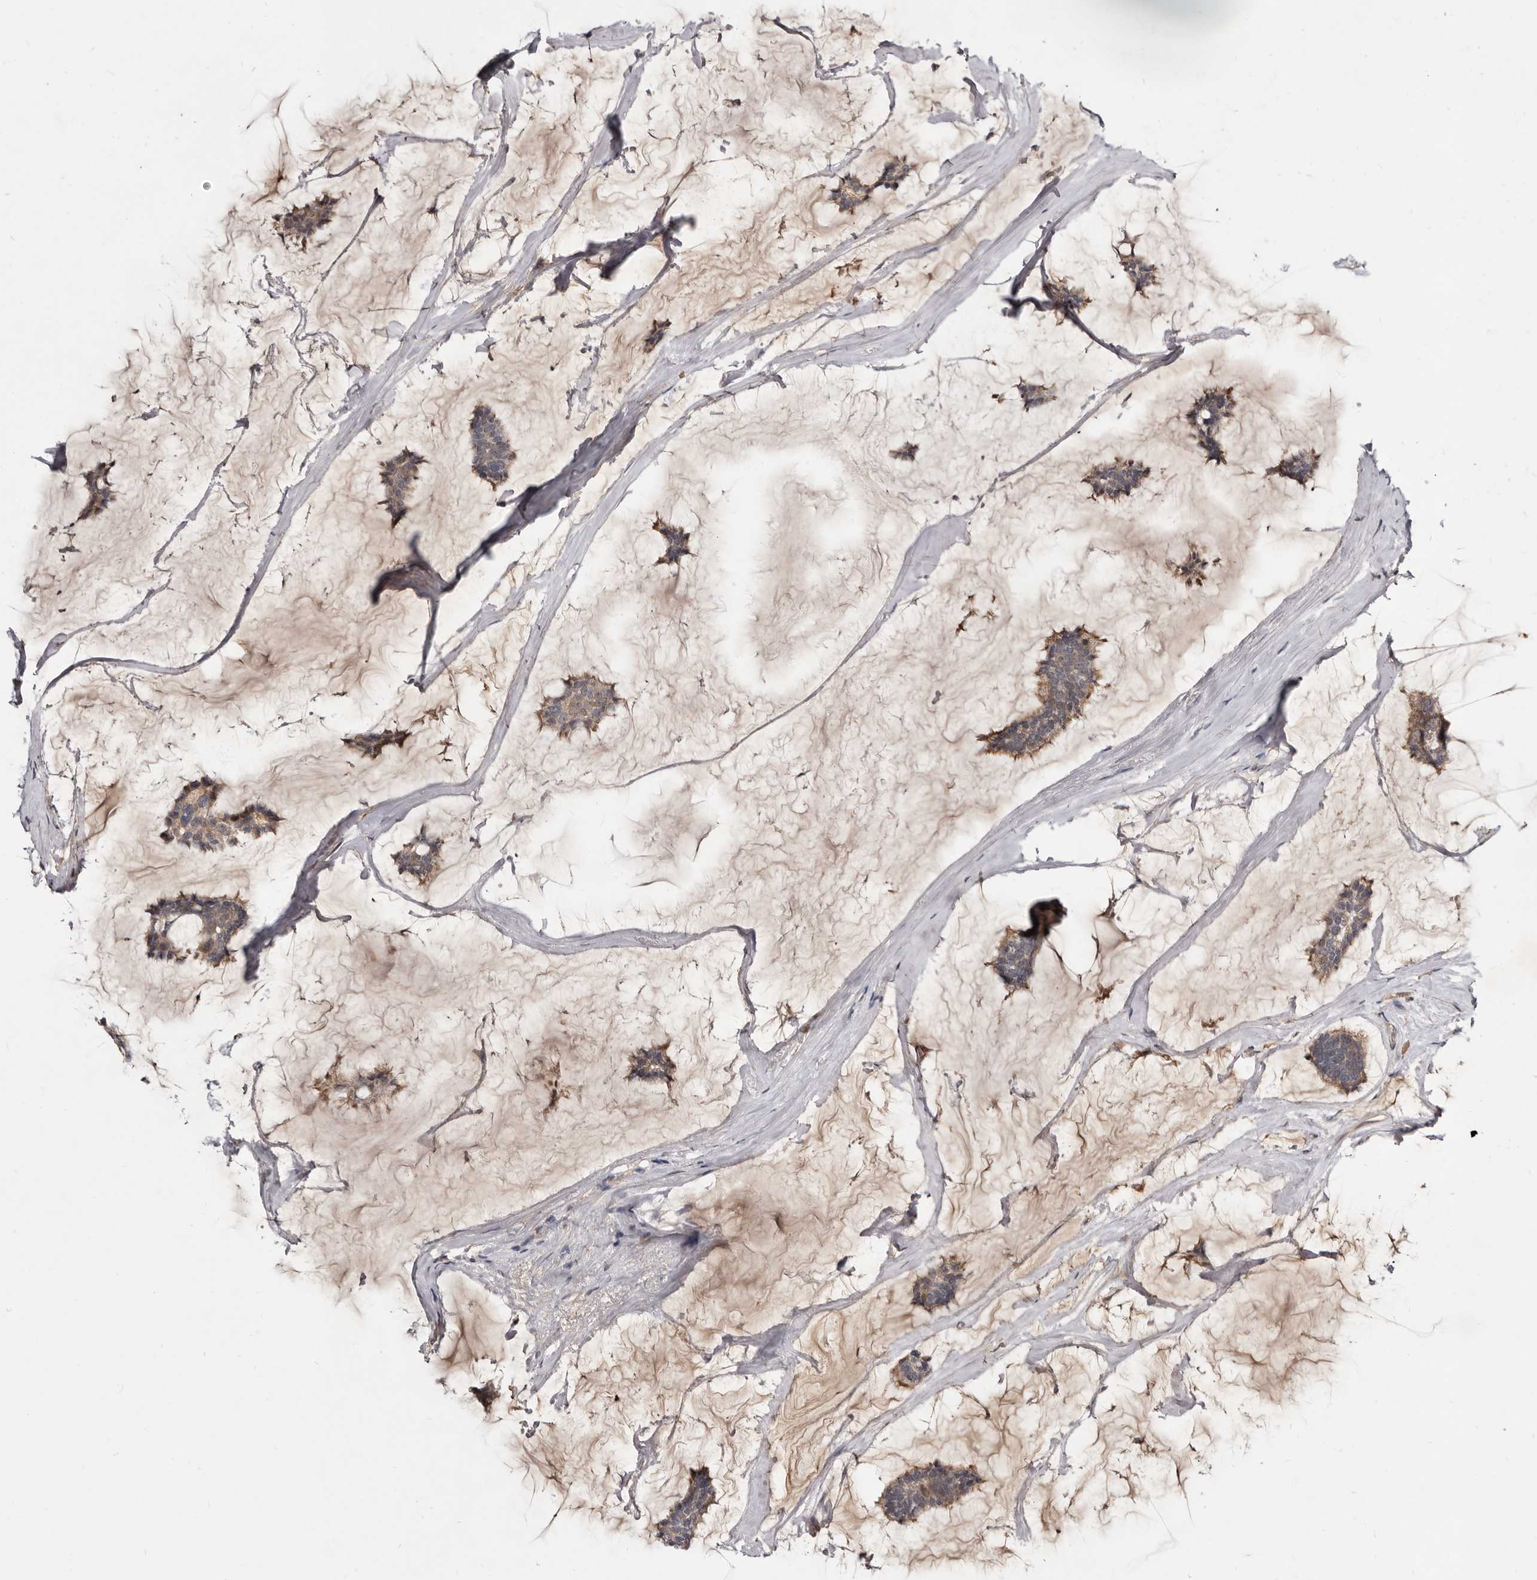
{"staining": {"intensity": "weak", "quantity": ">75%", "location": "cytoplasmic/membranous"}, "tissue": "breast cancer", "cell_type": "Tumor cells", "image_type": "cancer", "snomed": [{"axis": "morphology", "description": "Duct carcinoma"}, {"axis": "topography", "description": "Breast"}], "caption": "Immunohistochemistry (IHC) staining of breast cancer, which demonstrates low levels of weak cytoplasmic/membranous positivity in approximately >75% of tumor cells indicating weak cytoplasmic/membranous protein staining. The staining was performed using DAB (brown) for protein detection and nuclei were counterstained in hematoxylin (blue).", "gene": "INAVA", "patient": {"sex": "female", "age": 93}}